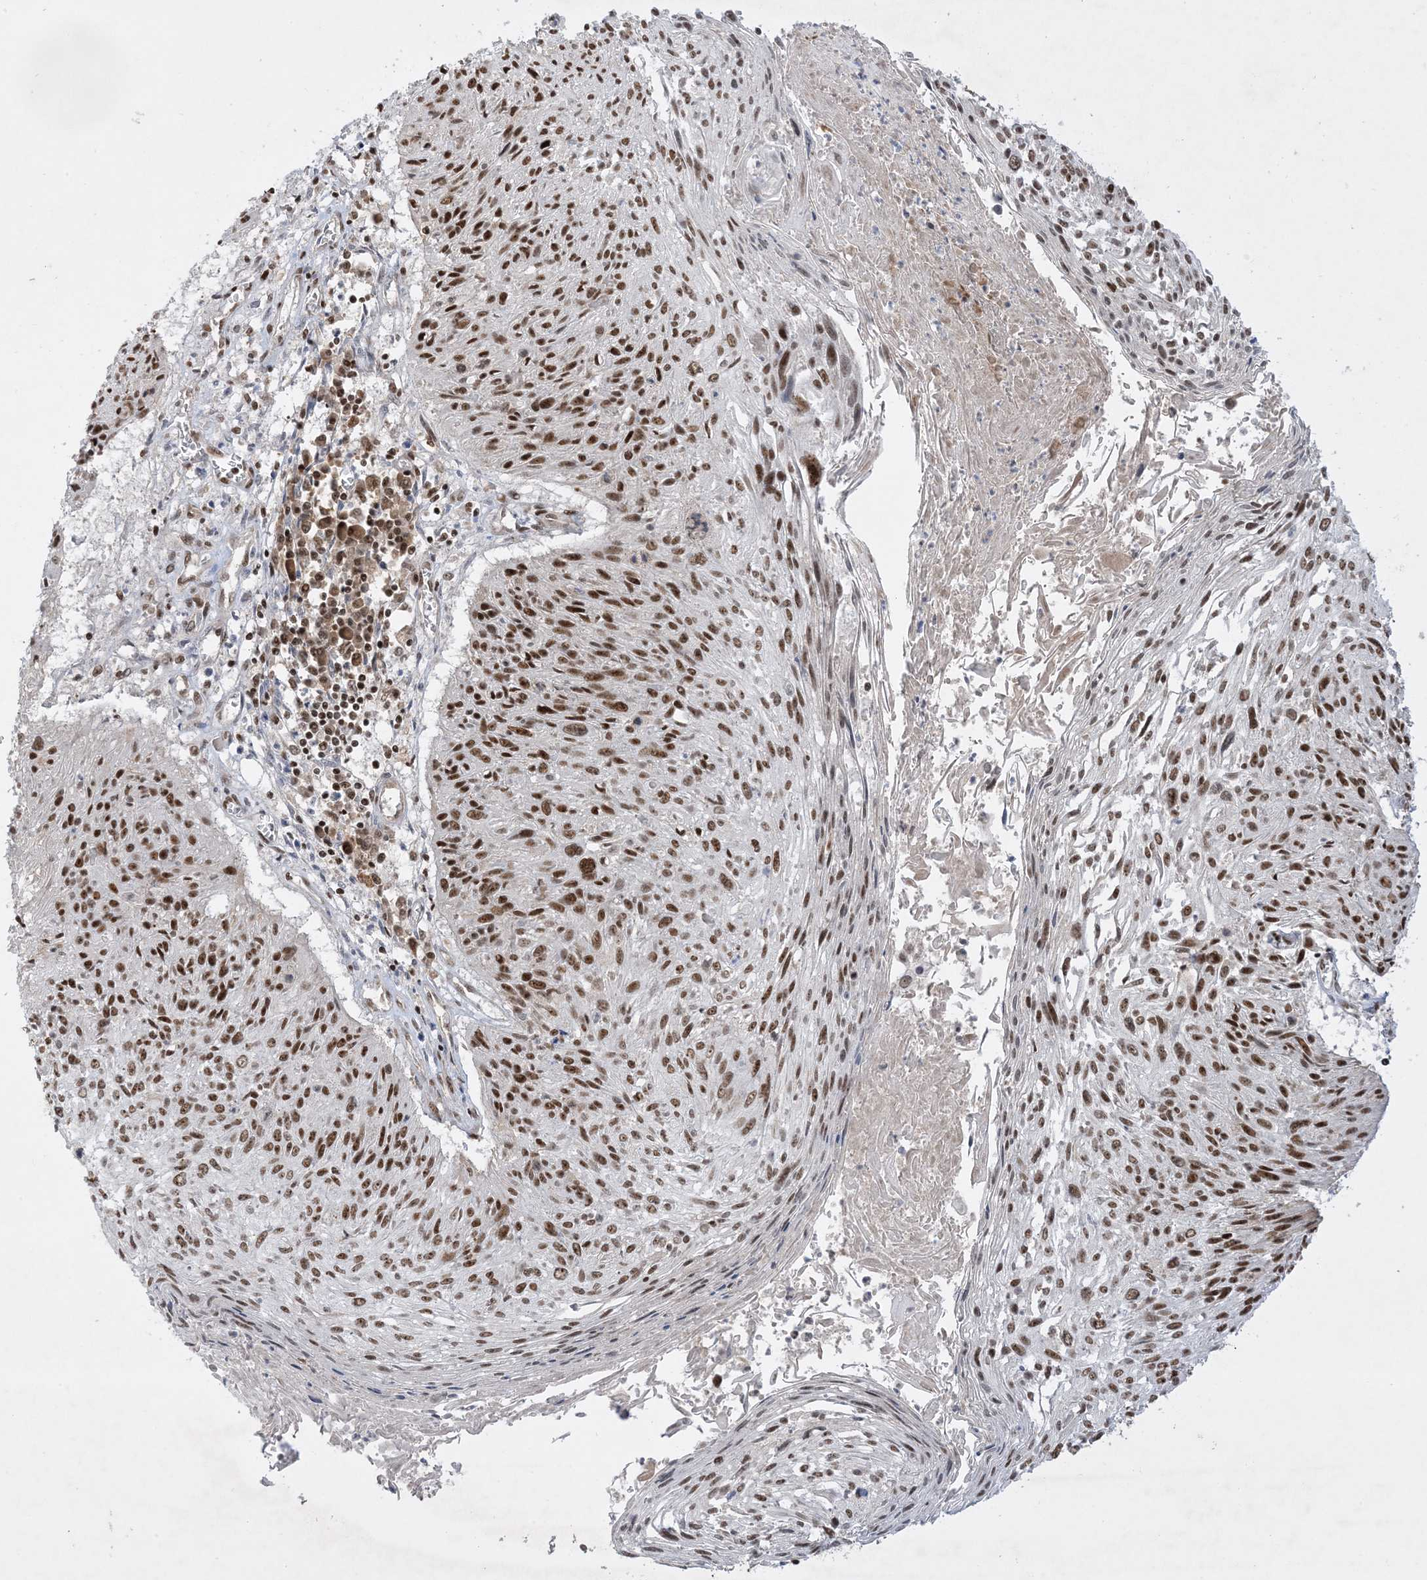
{"staining": {"intensity": "moderate", "quantity": ">75%", "location": "nuclear"}, "tissue": "cervical cancer", "cell_type": "Tumor cells", "image_type": "cancer", "snomed": [{"axis": "morphology", "description": "Squamous cell carcinoma, NOS"}, {"axis": "topography", "description": "Cervix"}], "caption": "Protein expression analysis of human cervical cancer (squamous cell carcinoma) reveals moderate nuclear expression in about >75% of tumor cells.", "gene": "PPIL2", "patient": {"sex": "female", "age": 51}}